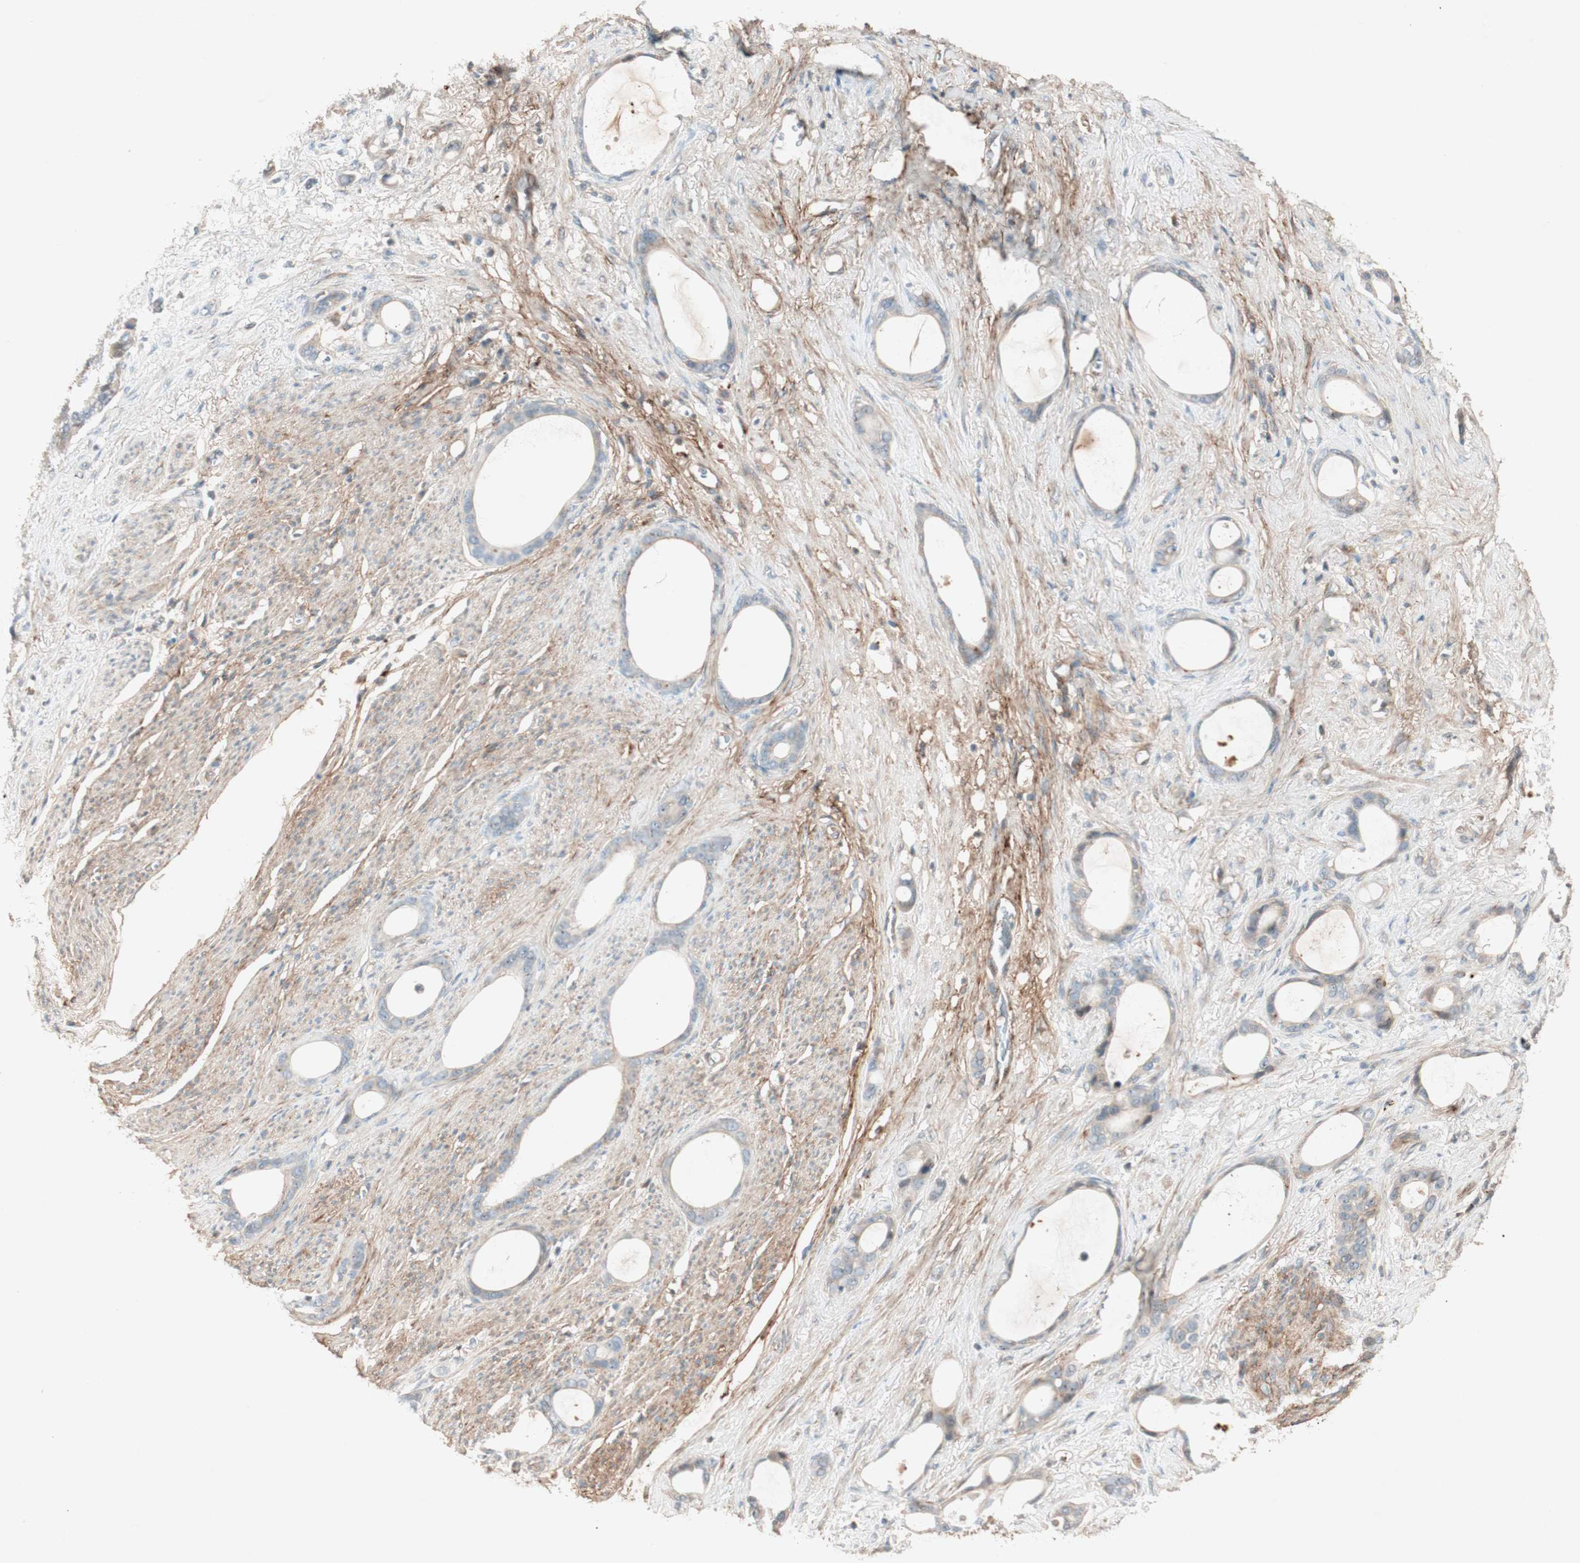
{"staining": {"intensity": "negative", "quantity": "none", "location": "none"}, "tissue": "stomach cancer", "cell_type": "Tumor cells", "image_type": "cancer", "snomed": [{"axis": "morphology", "description": "Adenocarcinoma, NOS"}, {"axis": "topography", "description": "Stomach"}], "caption": "DAB immunohistochemical staining of human stomach cancer (adenocarcinoma) reveals no significant expression in tumor cells. (IHC, brightfield microscopy, high magnification).", "gene": "EPHA6", "patient": {"sex": "female", "age": 75}}